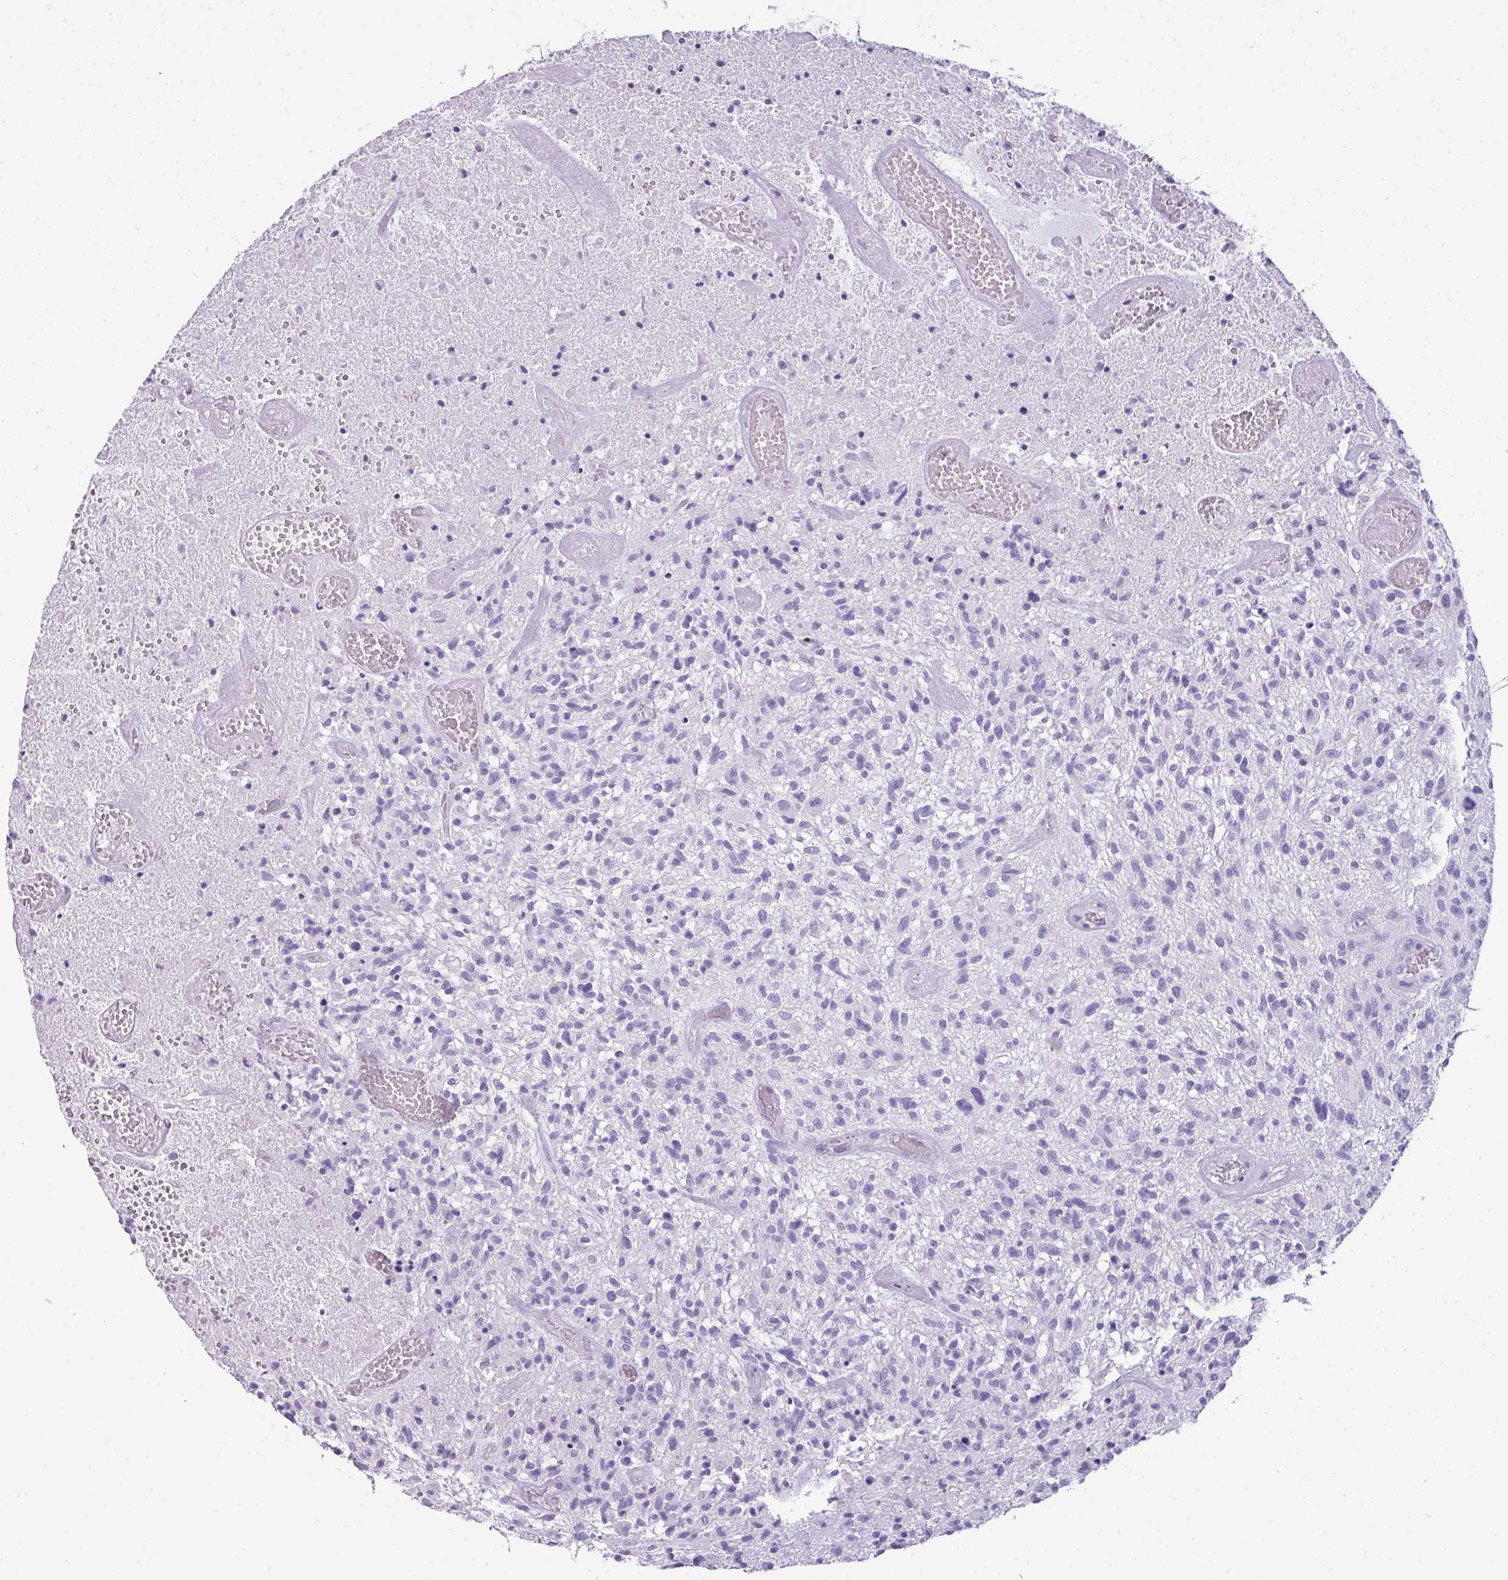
{"staining": {"intensity": "negative", "quantity": "none", "location": "none"}, "tissue": "glioma", "cell_type": "Tumor cells", "image_type": "cancer", "snomed": [{"axis": "morphology", "description": "Glioma, malignant, High grade"}, {"axis": "topography", "description": "Brain"}], "caption": "Immunohistochemistry photomicrograph of human glioma stained for a protein (brown), which demonstrates no staining in tumor cells.", "gene": "TNP1", "patient": {"sex": "male", "age": 47}}